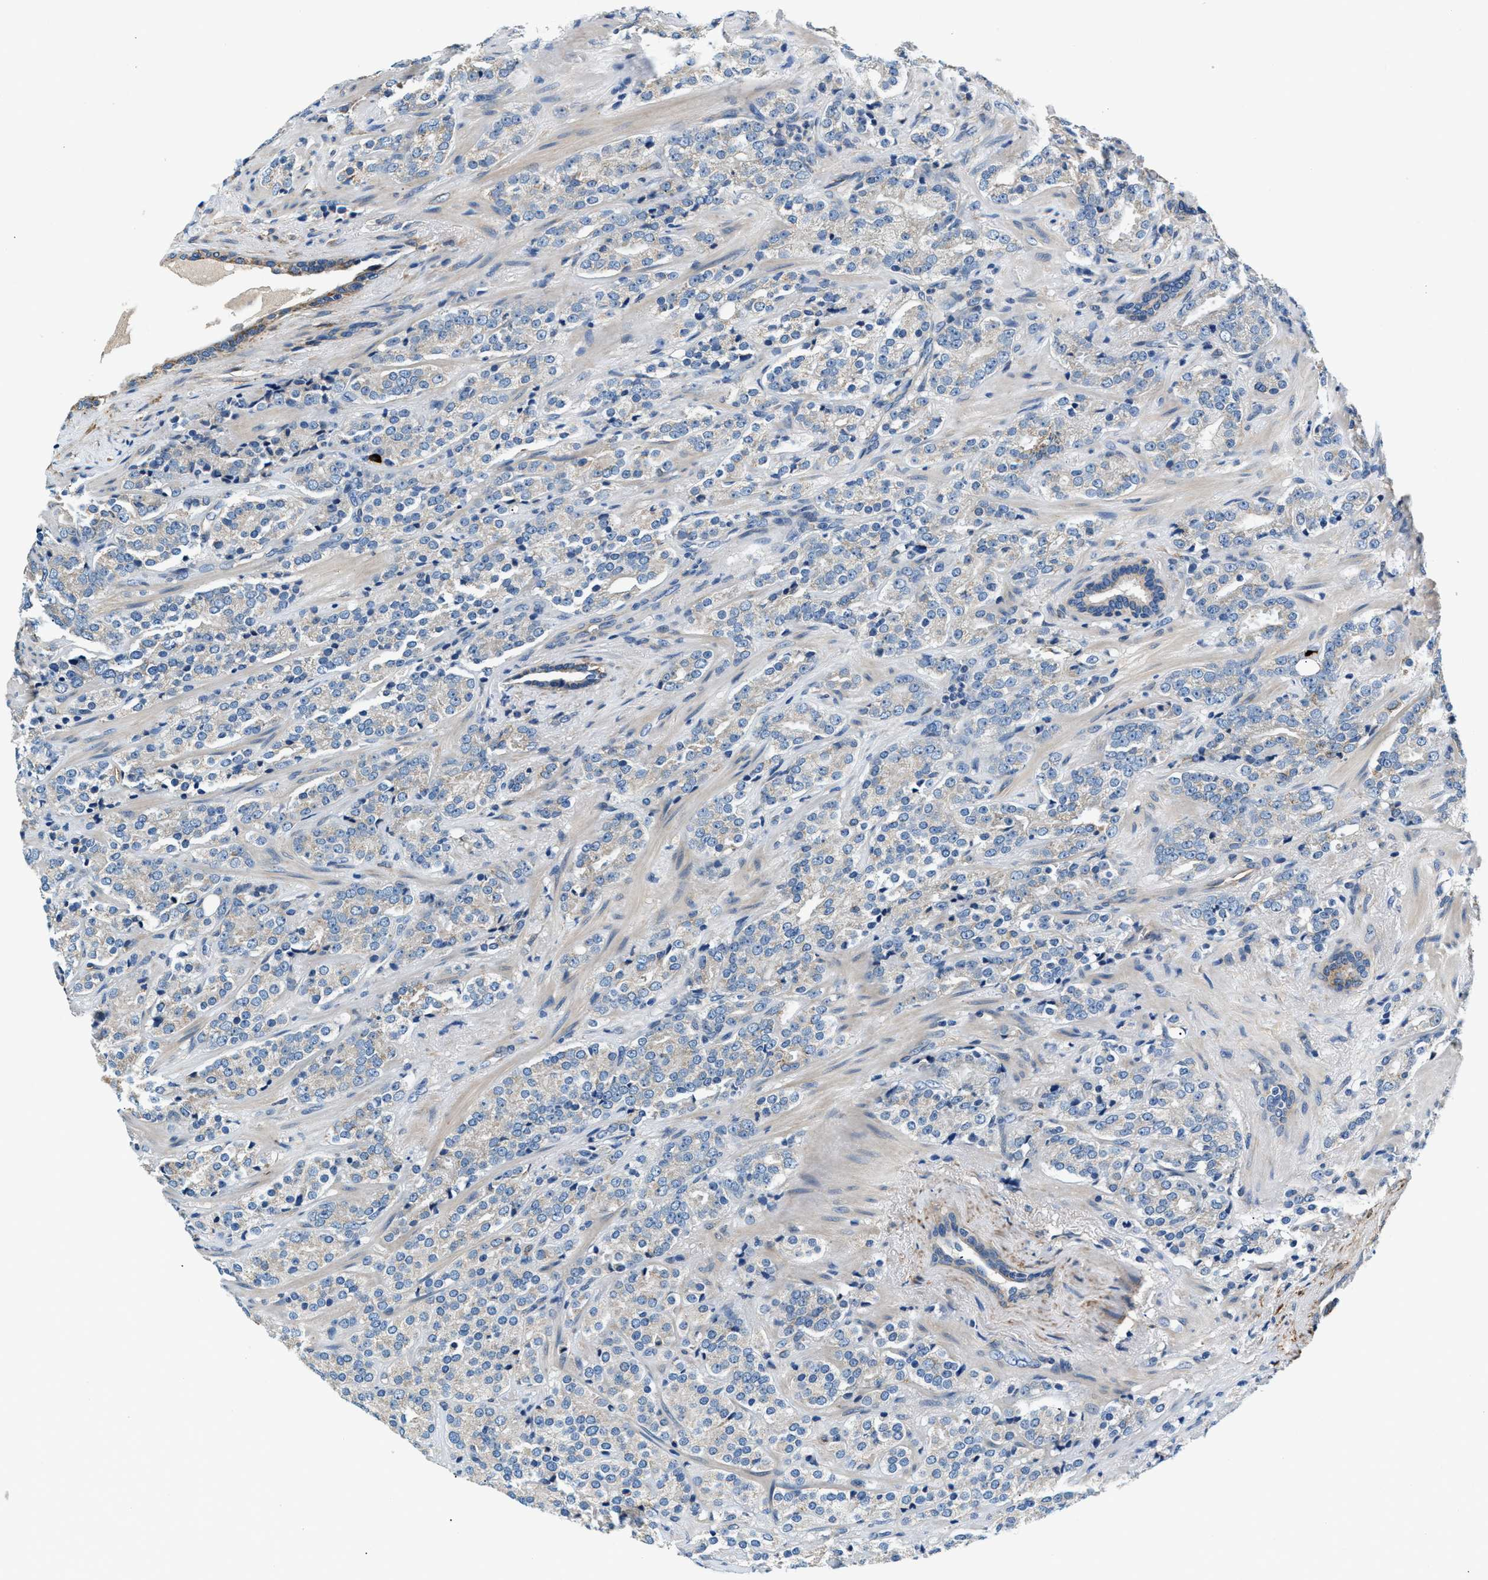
{"staining": {"intensity": "negative", "quantity": "none", "location": "none"}, "tissue": "prostate cancer", "cell_type": "Tumor cells", "image_type": "cancer", "snomed": [{"axis": "morphology", "description": "Adenocarcinoma, High grade"}, {"axis": "topography", "description": "Prostate"}], "caption": "Immunohistochemistry (IHC) of prostate cancer (high-grade adenocarcinoma) shows no staining in tumor cells. The staining was performed using DAB to visualize the protein expression in brown, while the nuclei were stained in blue with hematoxylin (Magnification: 20x).", "gene": "PRTFDC1", "patient": {"sex": "male", "age": 71}}